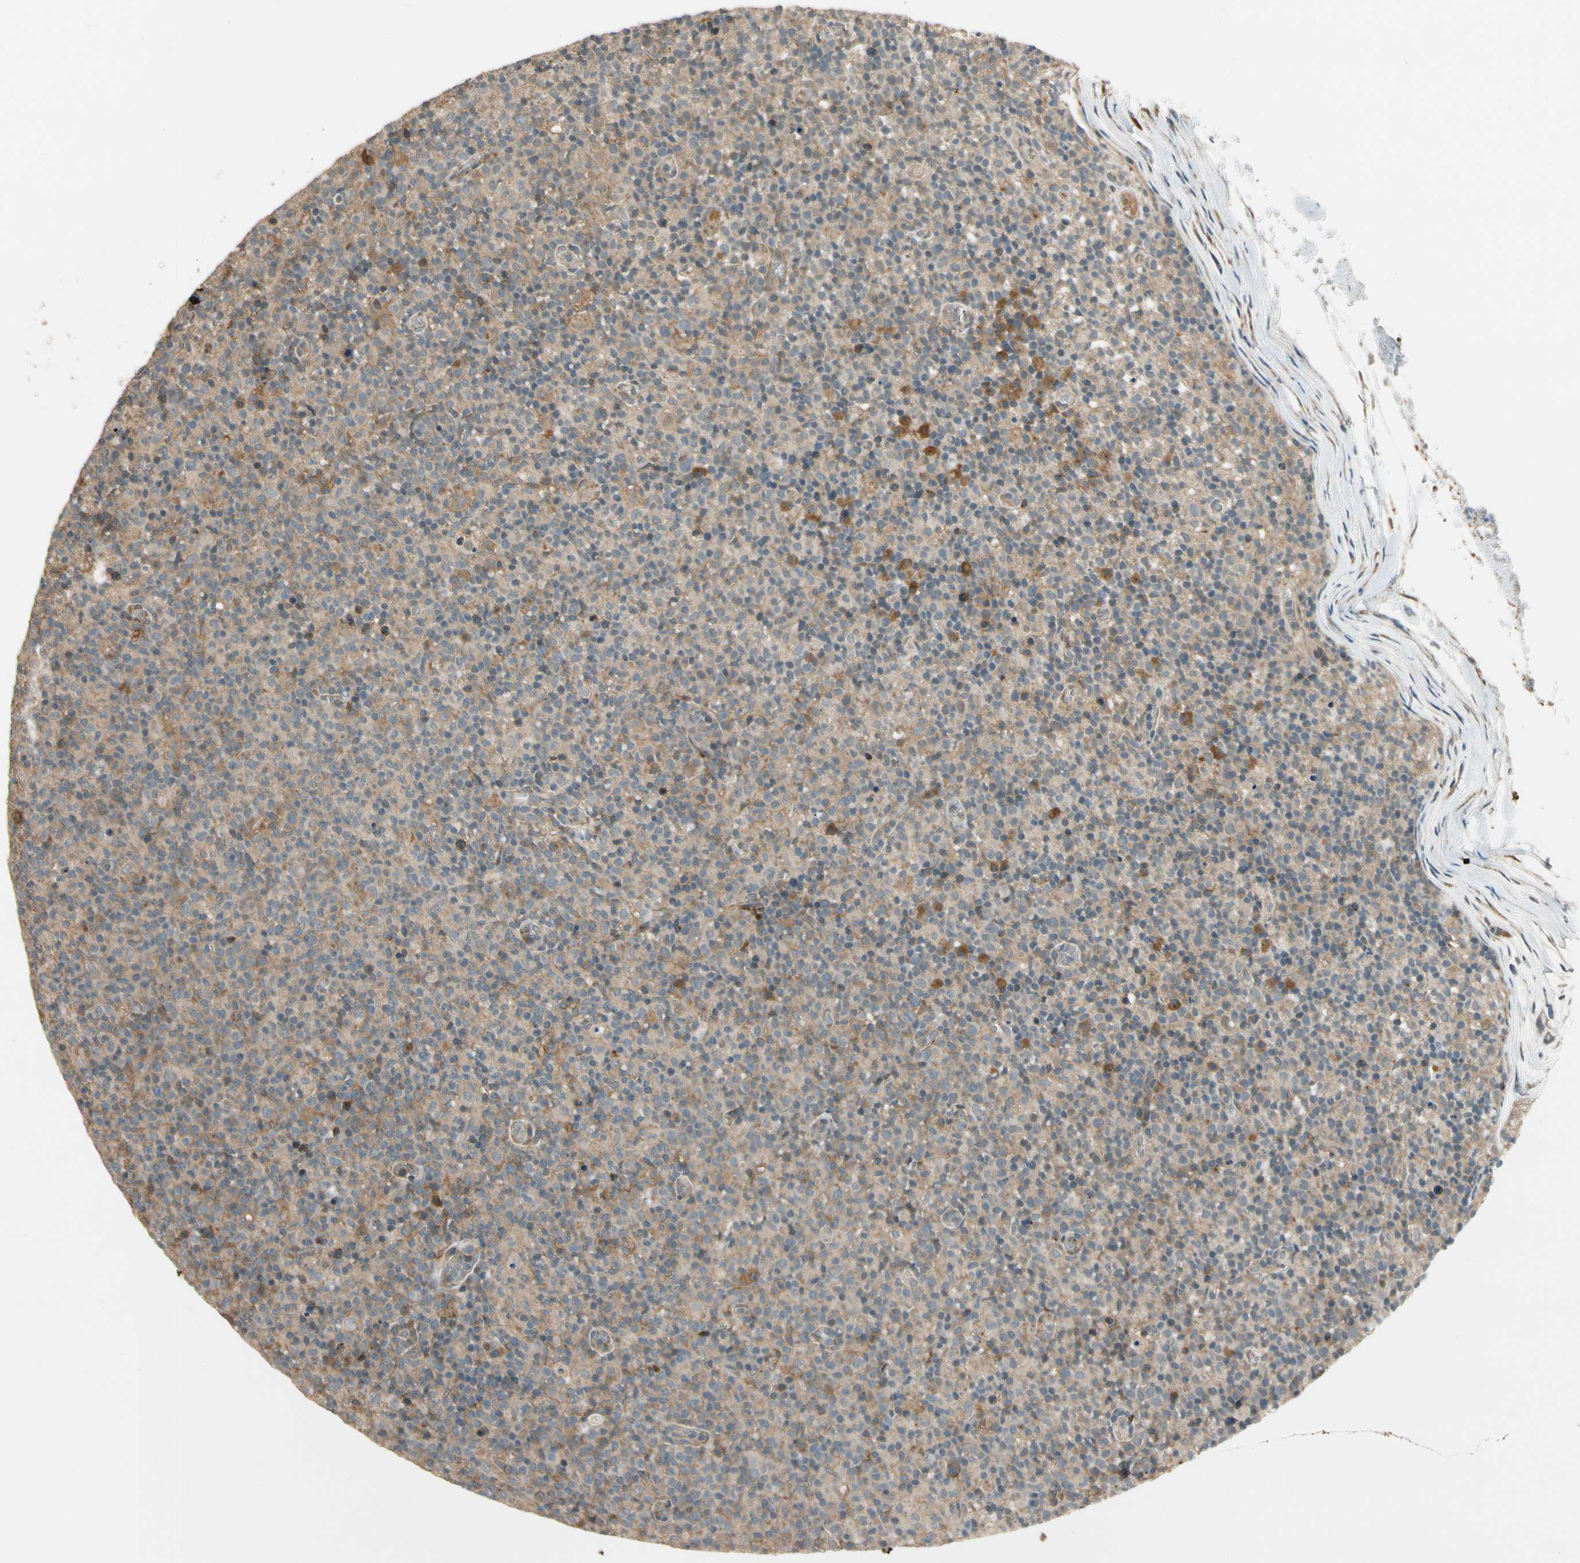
{"staining": {"intensity": "weak", "quantity": ">75%", "location": "cytoplasmic/membranous"}, "tissue": "lymph node", "cell_type": "Germinal center cells", "image_type": "normal", "snomed": [{"axis": "morphology", "description": "Normal tissue, NOS"}, {"axis": "morphology", "description": "Inflammation, NOS"}, {"axis": "topography", "description": "Lymph node"}], "caption": "Immunohistochemistry (IHC) (DAB (3,3'-diaminobenzidine)) staining of normal human lymph node shows weak cytoplasmic/membranous protein staining in approximately >75% of germinal center cells. (IHC, brightfield microscopy, high magnification).", "gene": "MST1R", "patient": {"sex": "male", "age": 55}}